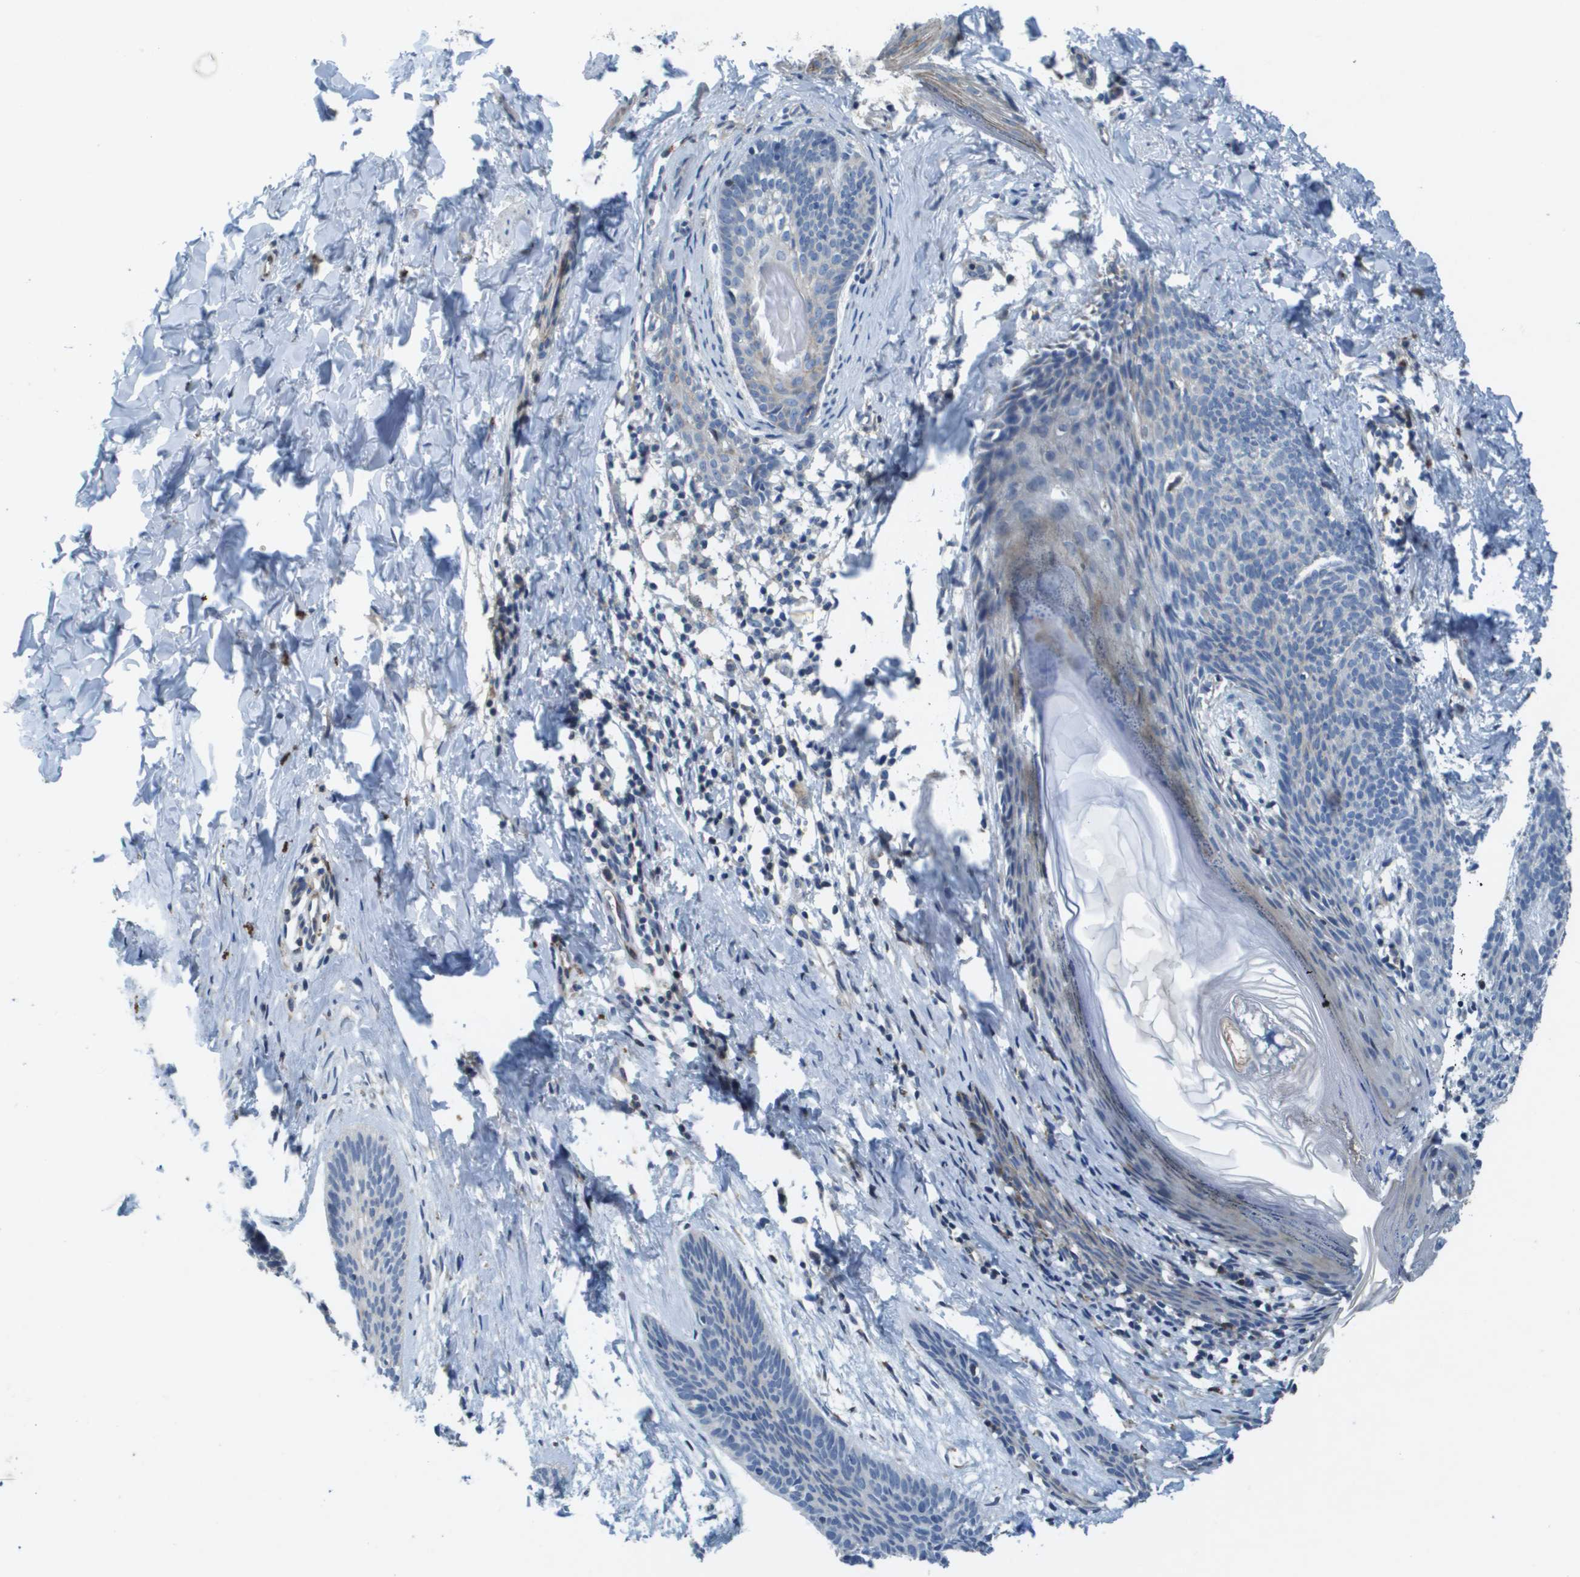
{"staining": {"intensity": "negative", "quantity": "none", "location": "none"}, "tissue": "skin cancer", "cell_type": "Tumor cells", "image_type": "cancer", "snomed": [{"axis": "morphology", "description": "Basal cell carcinoma"}, {"axis": "topography", "description": "Skin"}], "caption": "An immunohistochemistry micrograph of skin cancer is shown. There is no staining in tumor cells of skin cancer.", "gene": "SCN4B", "patient": {"sex": "male", "age": 60}}